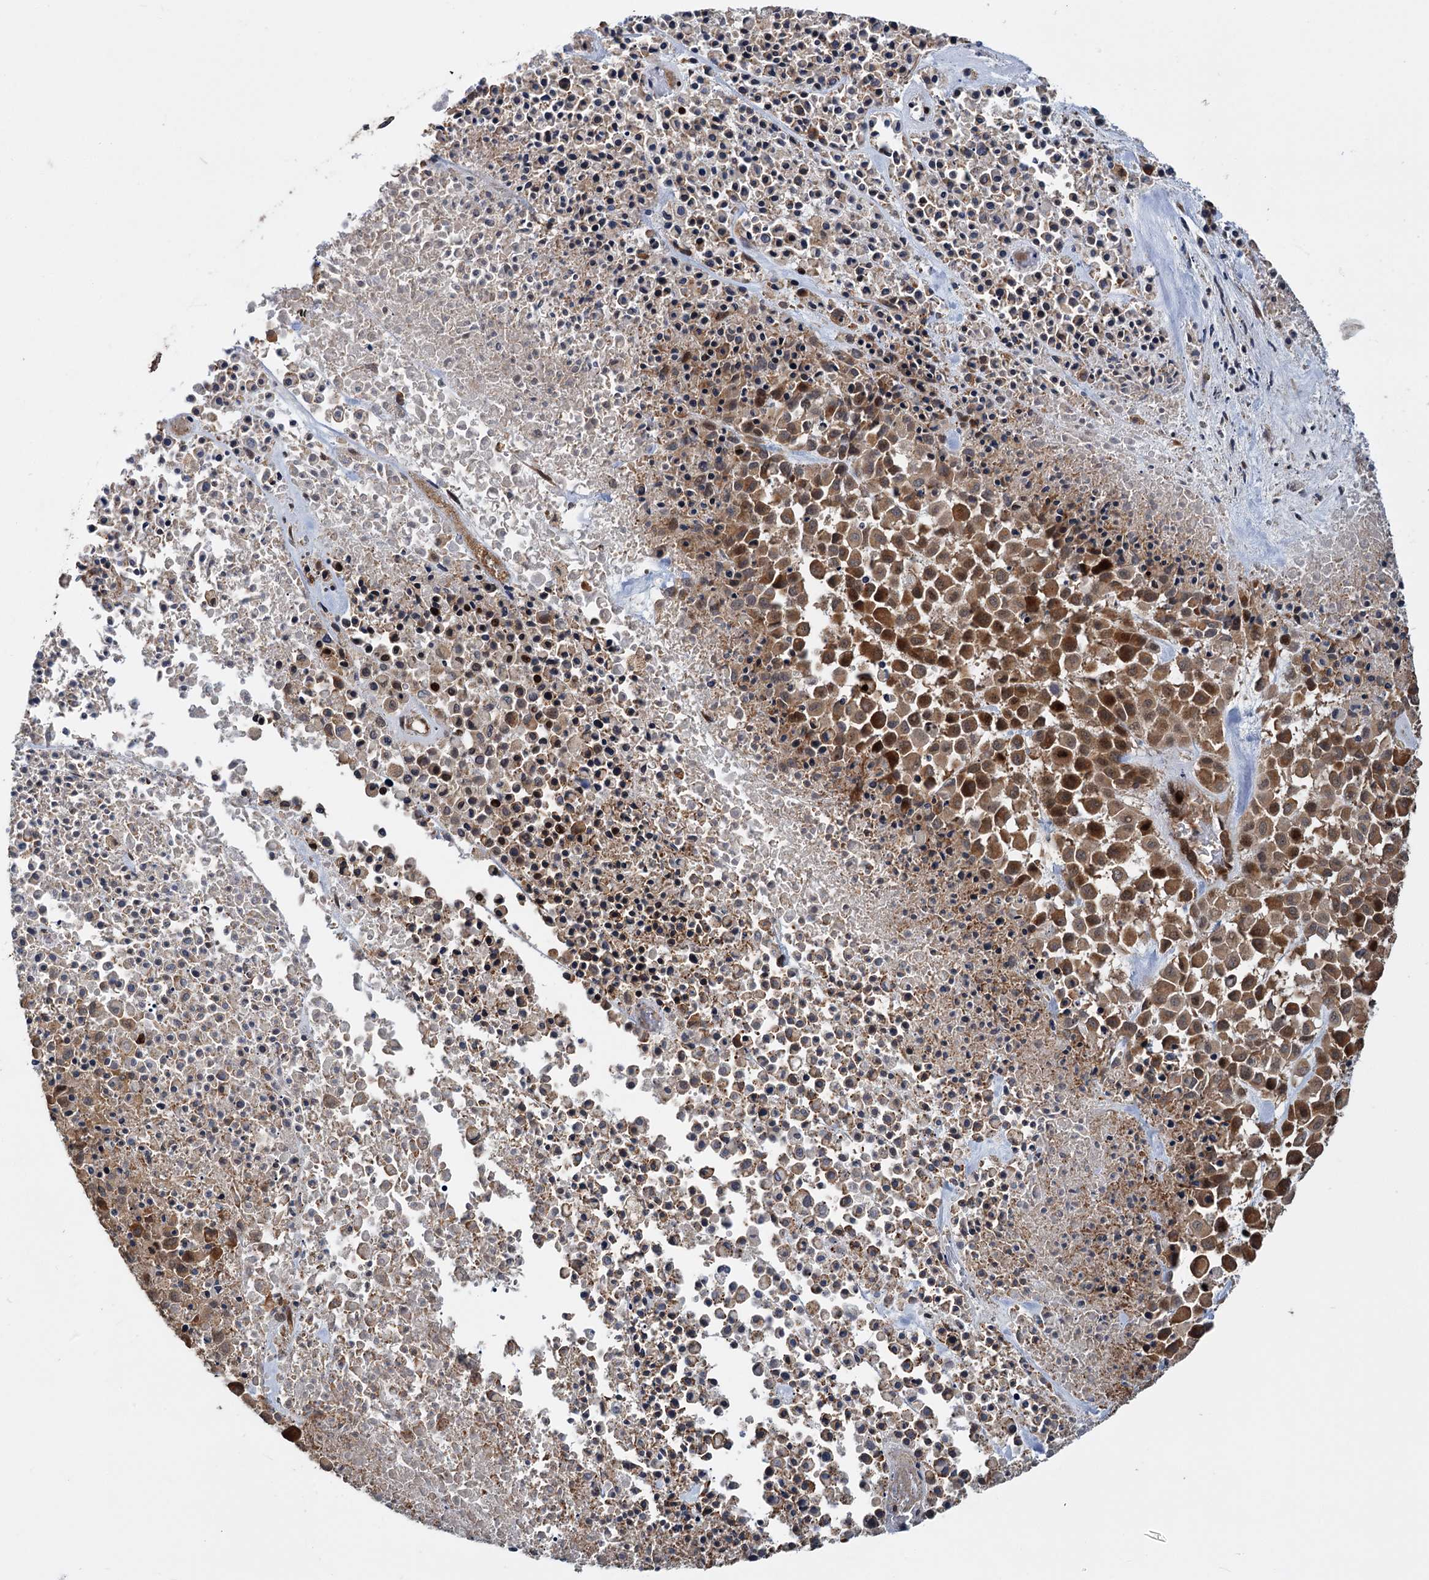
{"staining": {"intensity": "moderate", "quantity": ">75%", "location": "cytoplasmic/membranous,nuclear"}, "tissue": "melanoma", "cell_type": "Tumor cells", "image_type": "cancer", "snomed": [{"axis": "morphology", "description": "Malignant melanoma, Metastatic site"}, {"axis": "topography", "description": "Skin"}], "caption": "Immunohistochemistry (IHC) histopathology image of neoplastic tissue: malignant melanoma (metastatic site) stained using immunohistochemistry (IHC) displays medium levels of moderate protein expression localized specifically in the cytoplasmic/membranous and nuclear of tumor cells, appearing as a cytoplasmic/membranous and nuclear brown color.", "gene": "KANSL2", "patient": {"sex": "female", "age": 81}}